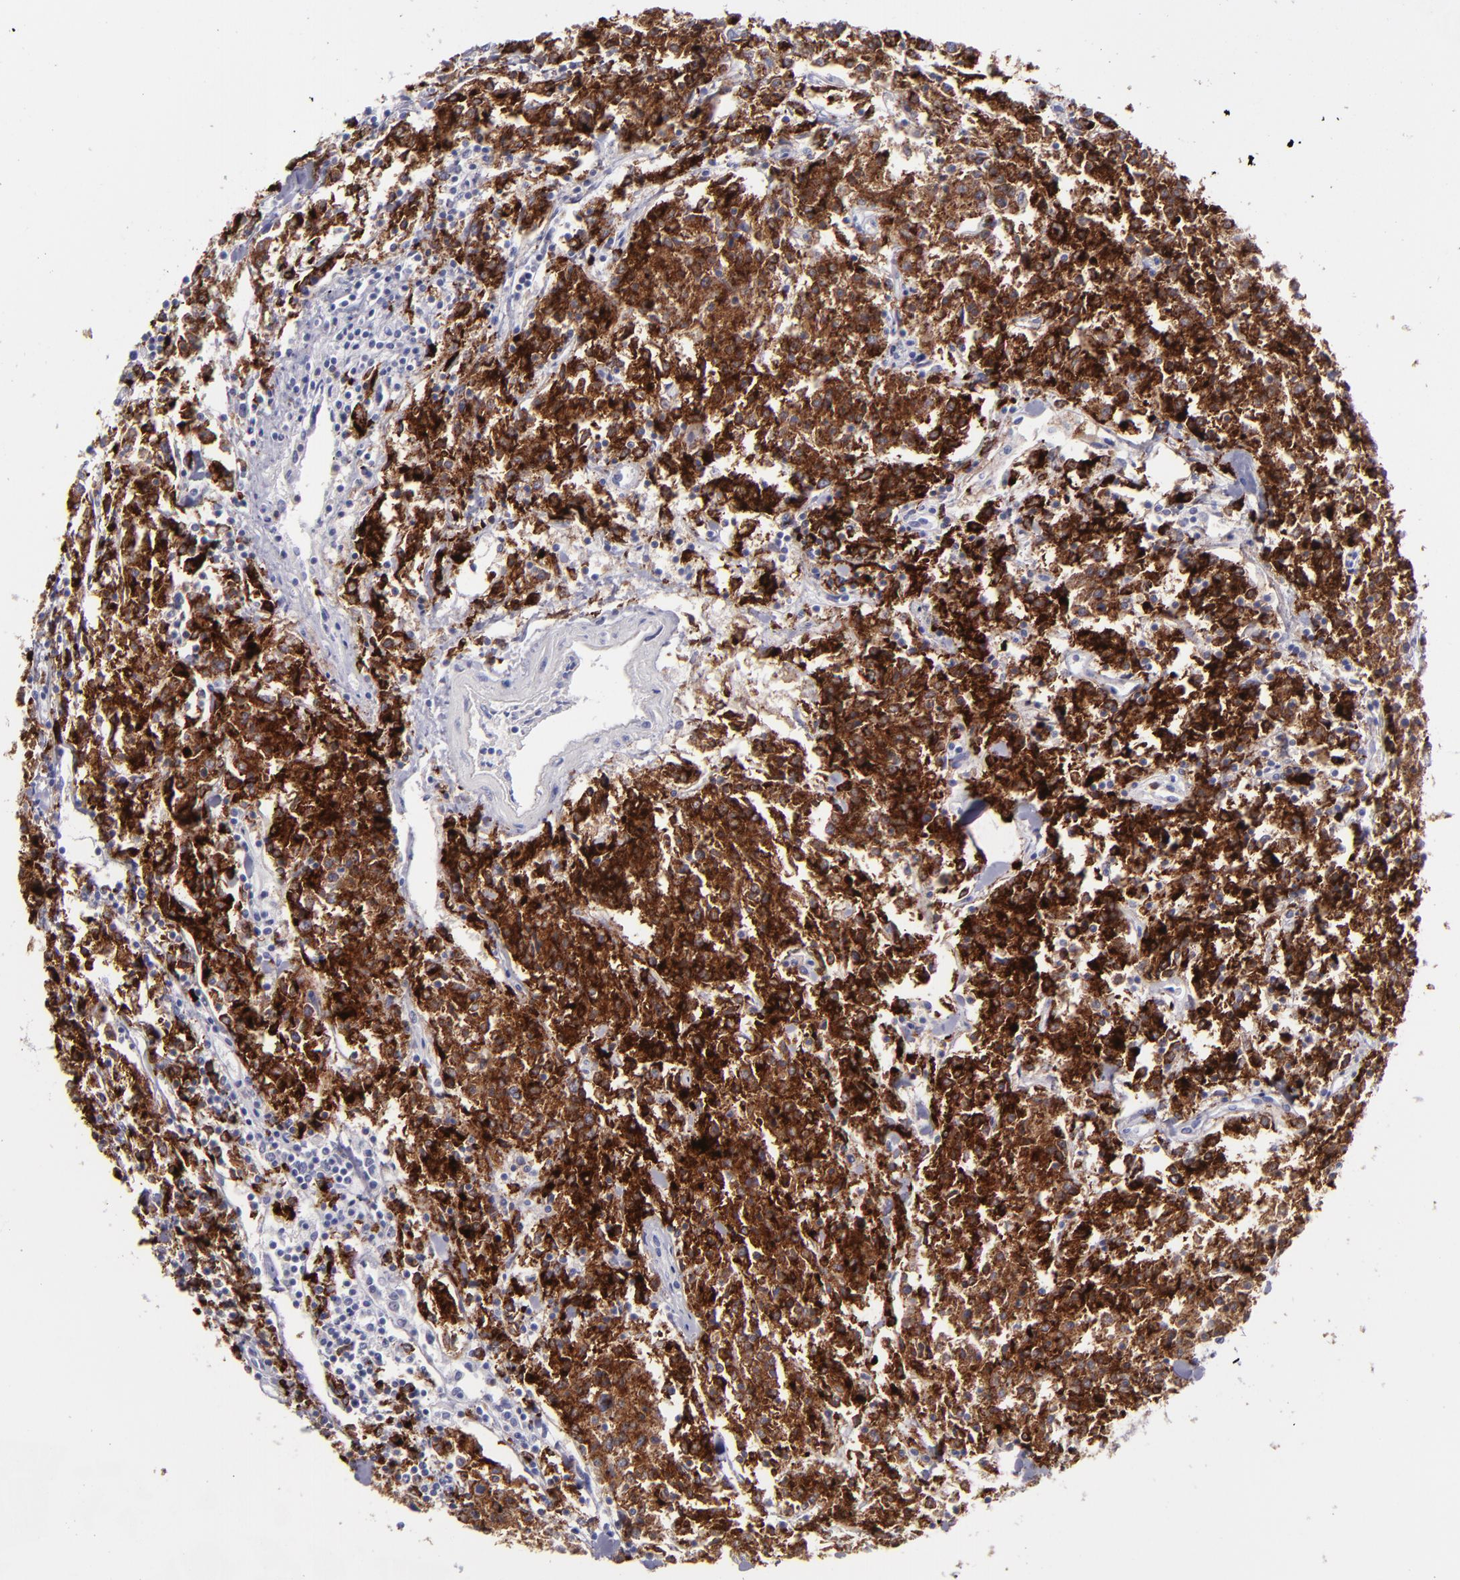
{"staining": {"intensity": "strong", "quantity": ">75%", "location": "cytoplasmic/membranous"}, "tissue": "lymphoma", "cell_type": "Tumor cells", "image_type": "cancer", "snomed": [{"axis": "morphology", "description": "Malignant lymphoma, non-Hodgkin's type, Low grade"}, {"axis": "topography", "description": "Small intestine"}], "caption": "Strong cytoplasmic/membranous positivity for a protein is identified in approximately >75% of tumor cells of lymphoma using immunohistochemistry.", "gene": "CD22", "patient": {"sex": "female", "age": 59}}